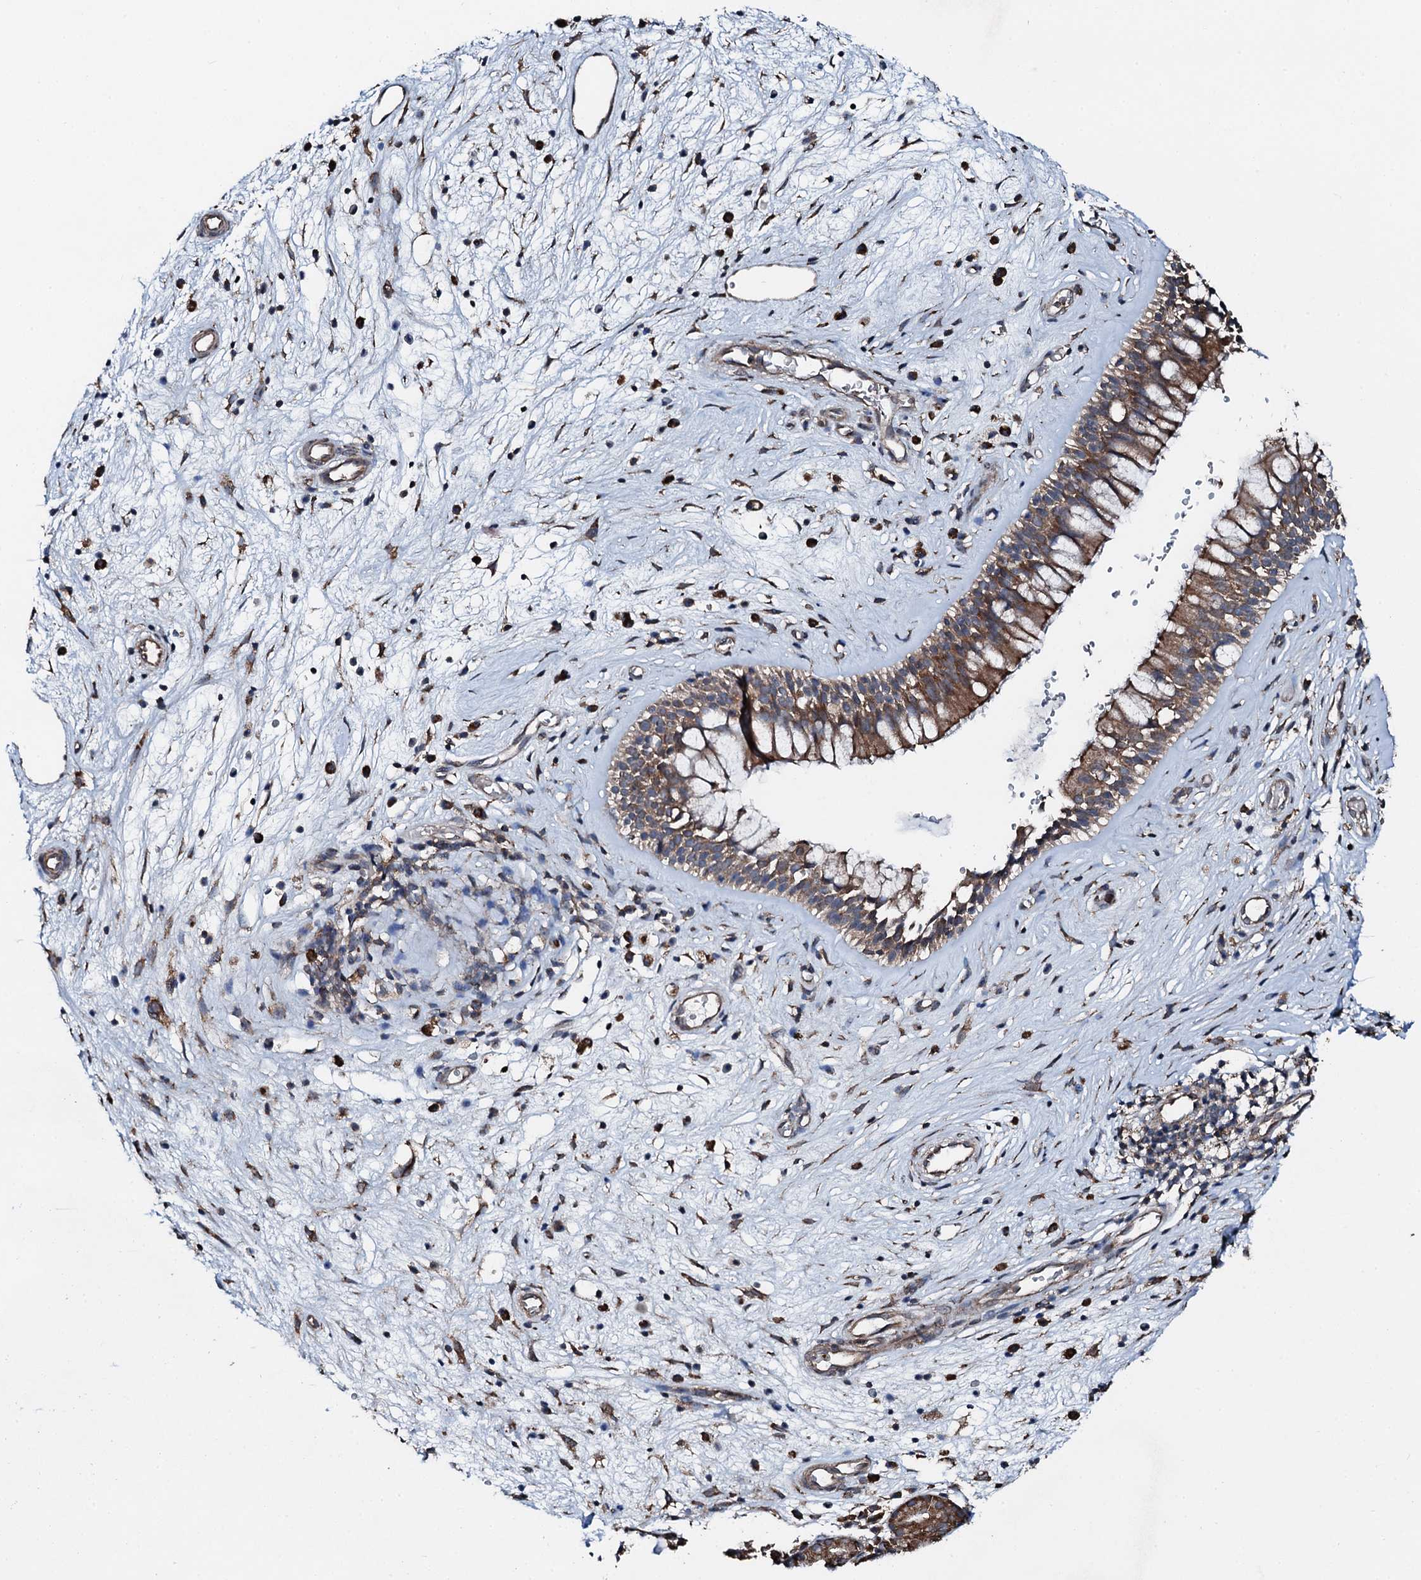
{"staining": {"intensity": "moderate", "quantity": ">75%", "location": "cytoplasmic/membranous"}, "tissue": "nasopharynx", "cell_type": "Respiratory epithelial cells", "image_type": "normal", "snomed": [{"axis": "morphology", "description": "Normal tissue, NOS"}, {"axis": "topography", "description": "Nasopharynx"}], "caption": "Immunohistochemical staining of unremarkable human nasopharynx reveals moderate cytoplasmic/membranous protein expression in about >75% of respiratory epithelial cells. (DAB IHC with brightfield microscopy, high magnification).", "gene": "EDC4", "patient": {"sex": "male", "age": 32}}